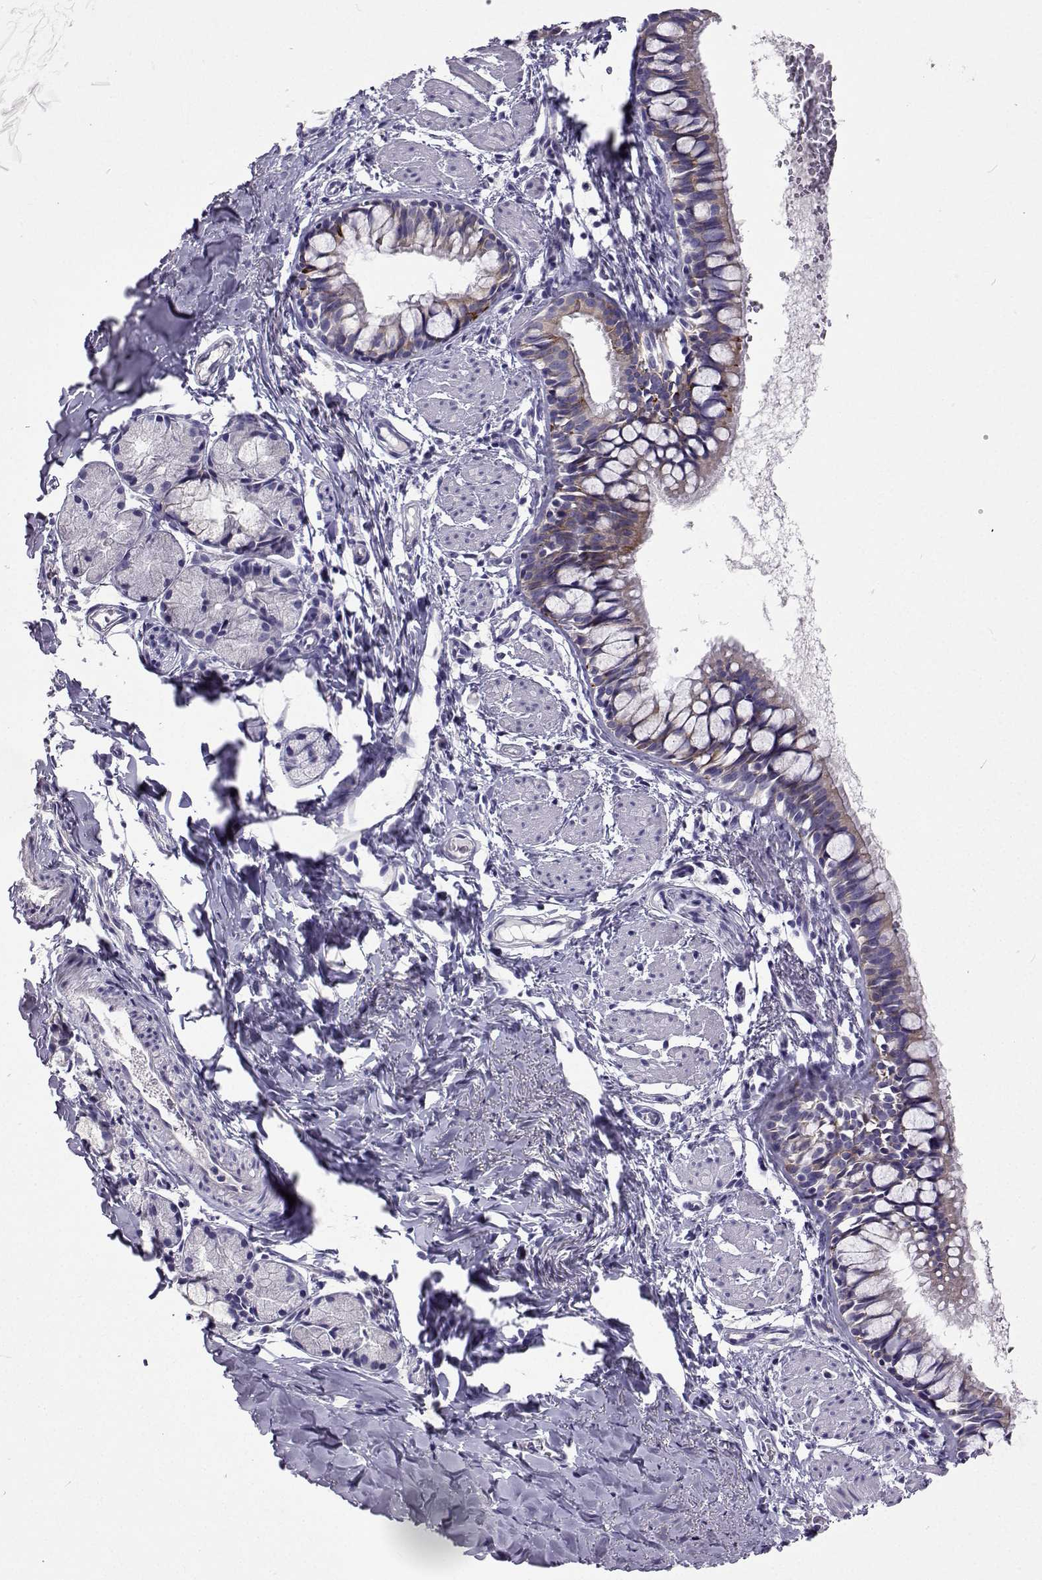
{"staining": {"intensity": "moderate", "quantity": "25%-75%", "location": "cytoplasmic/membranous"}, "tissue": "bronchus", "cell_type": "Respiratory epithelial cells", "image_type": "normal", "snomed": [{"axis": "morphology", "description": "Normal tissue, NOS"}, {"axis": "topography", "description": "Bronchus"}], "caption": "Immunohistochemical staining of unremarkable bronchus reveals moderate cytoplasmic/membranous protein positivity in approximately 25%-75% of respiratory epithelial cells.", "gene": "LHFPL7", "patient": {"sex": "male", "age": 1}}